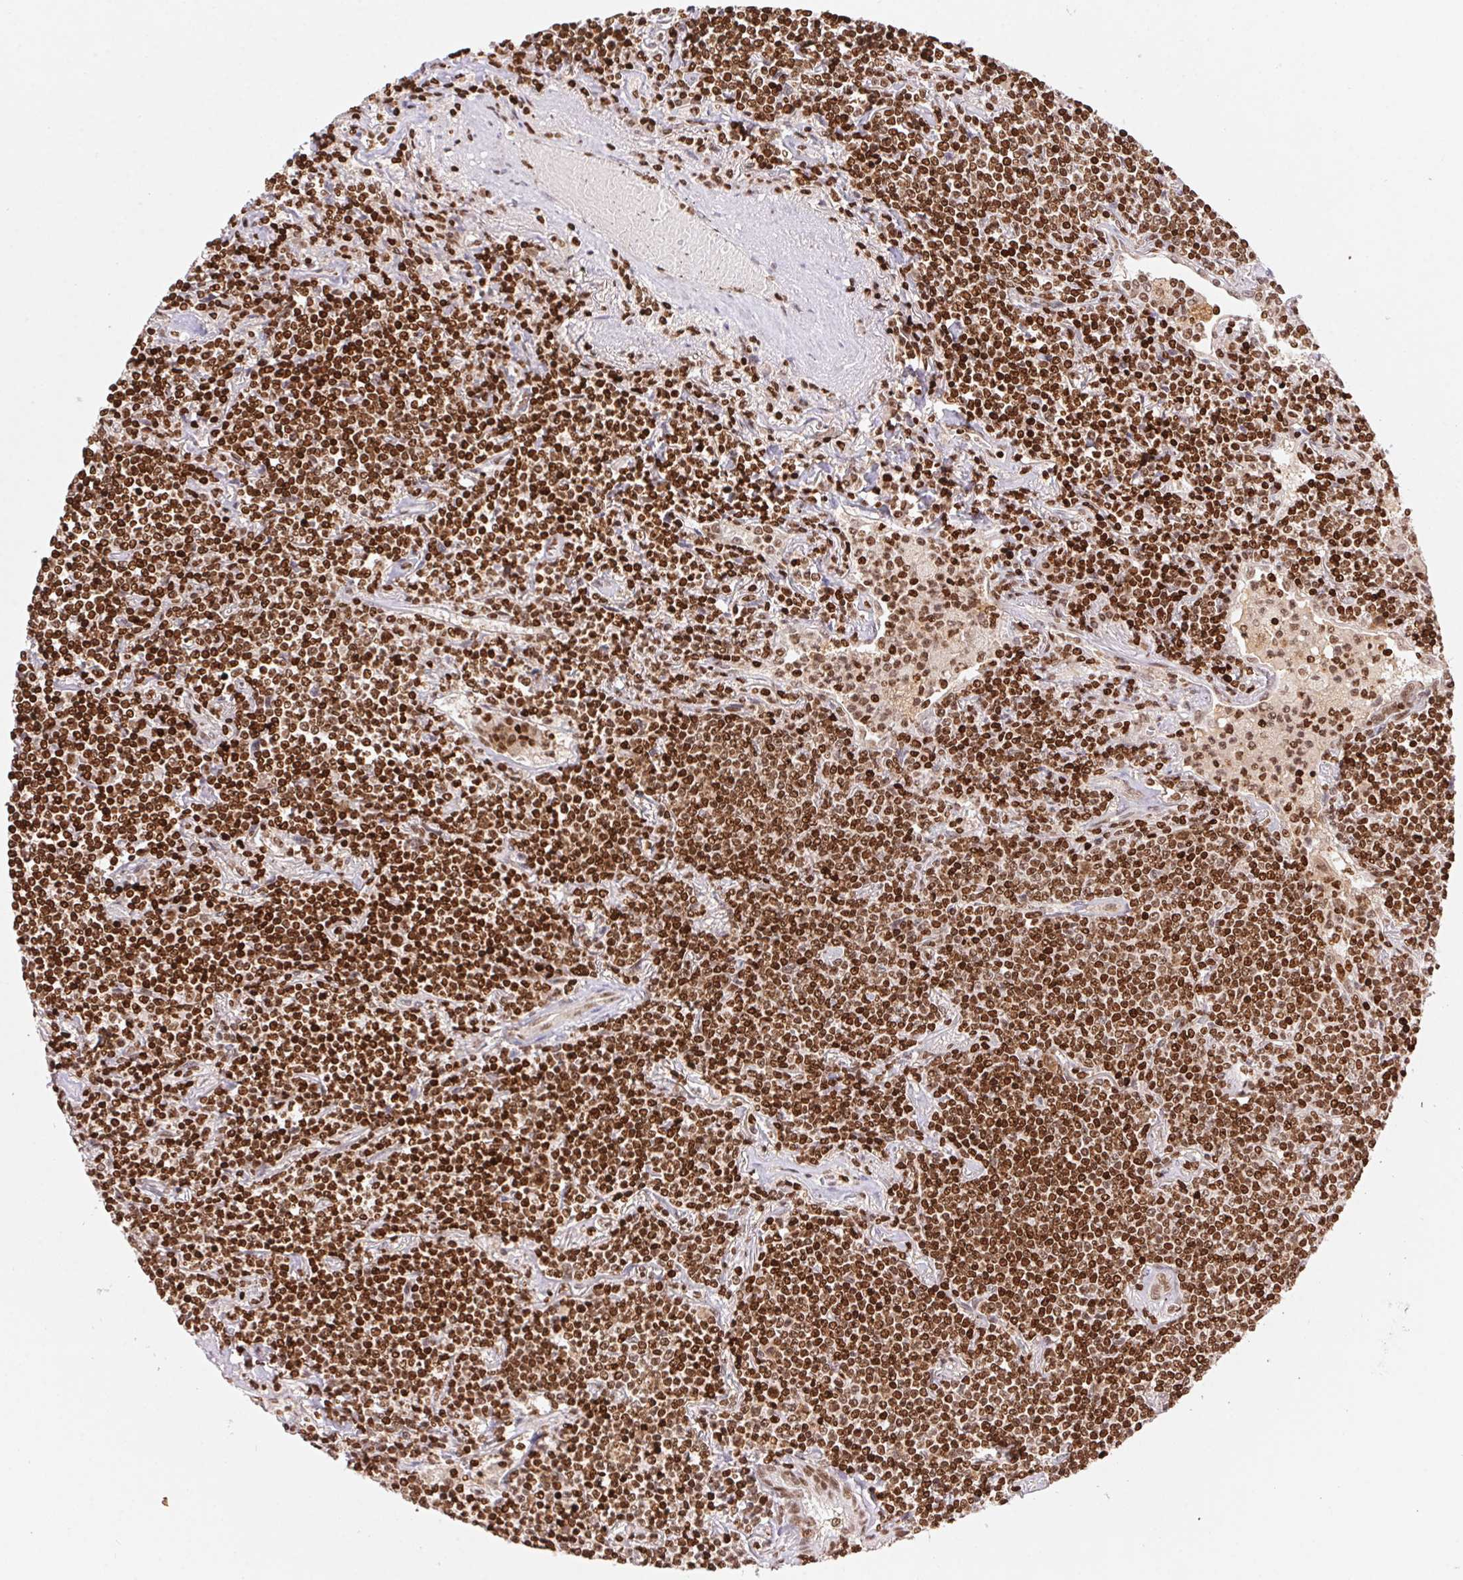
{"staining": {"intensity": "moderate", "quantity": ">75%", "location": "nuclear"}, "tissue": "lymphoma", "cell_type": "Tumor cells", "image_type": "cancer", "snomed": [{"axis": "morphology", "description": "Malignant lymphoma, non-Hodgkin's type, Low grade"}, {"axis": "topography", "description": "Lung"}], "caption": "Immunohistochemical staining of human low-grade malignant lymphoma, non-Hodgkin's type demonstrates medium levels of moderate nuclear protein positivity in approximately >75% of tumor cells. Immunohistochemistry stains the protein in brown and the nuclei are stained blue.", "gene": "POLD3", "patient": {"sex": "female", "age": 71}}